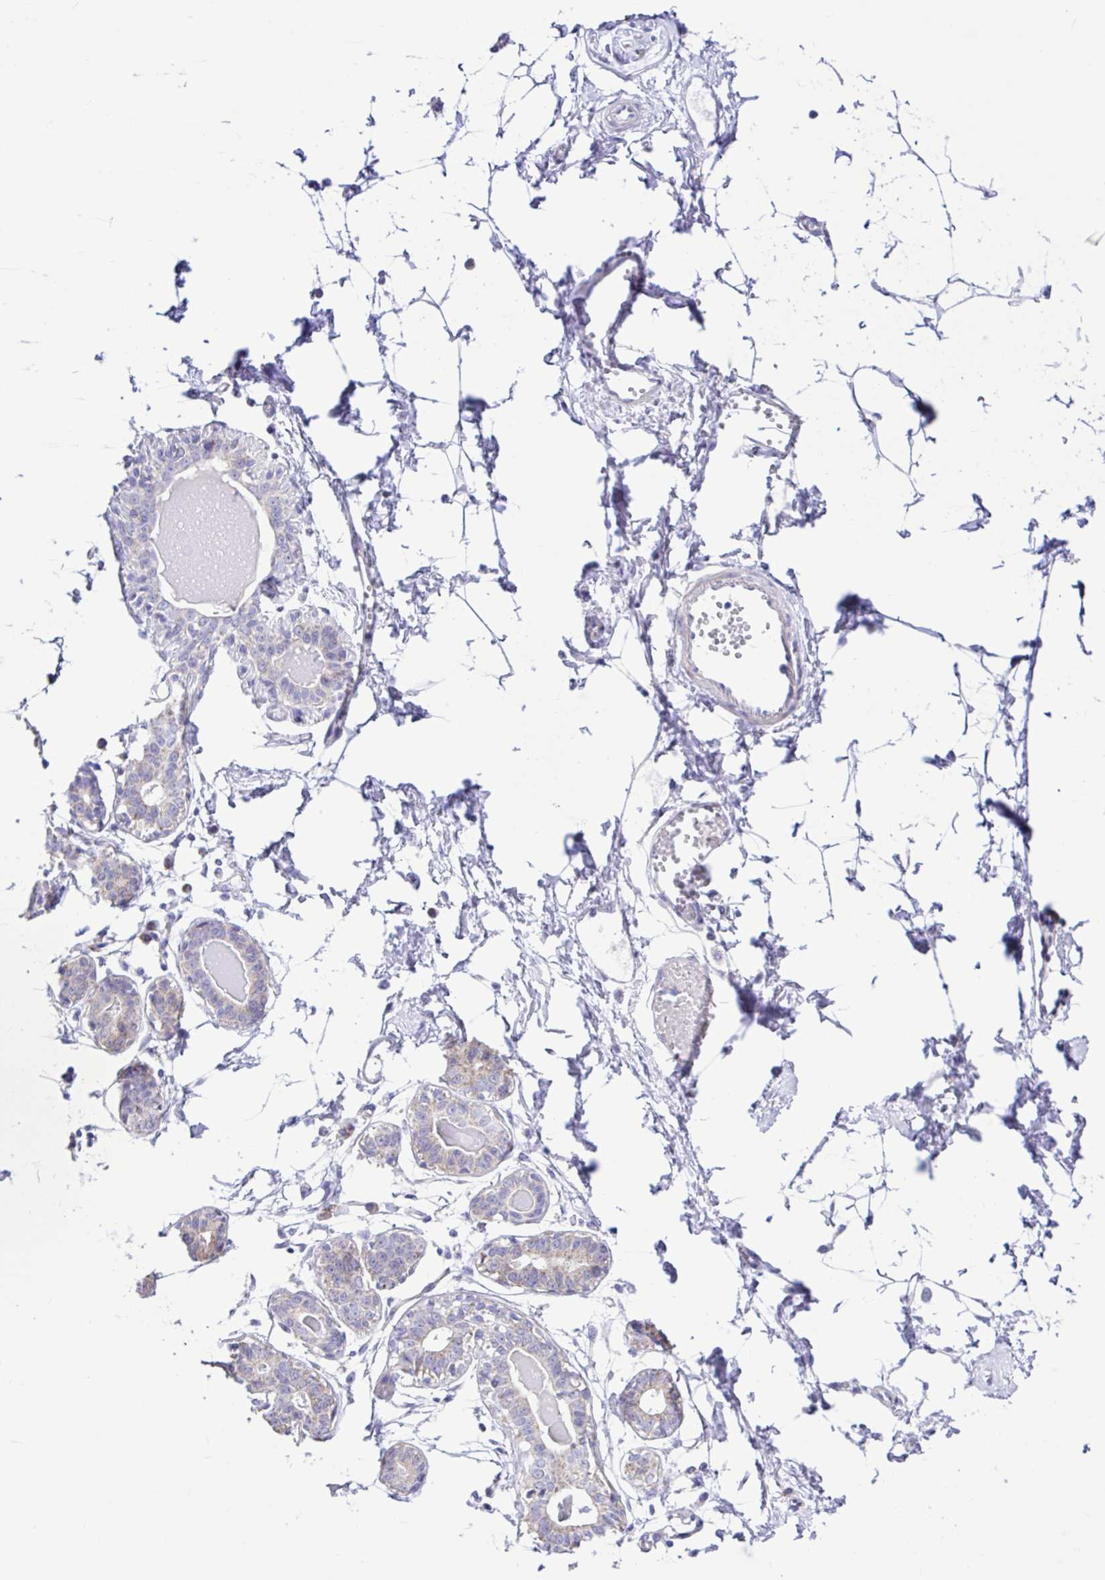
{"staining": {"intensity": "negative", "quantity": "none", "location": "none"}, "tissue": "breast", "cell_type": "Adipocytes", "image_type": "normal", "snomed": [{"axis": "morphology", "description": "Normal tissue, NOS"}, {"axis": "topography", "description": "Breast"}], "caption": "Immunohistochemistry image of unremarkable breast: human breast stained with DAB (3,3'-diaminobenzidine) shows no significant protein expression in adipocytes. Nuclei are stained in blue.", "gene": "NDUFS2", "patient": {"sex": "female", "age": 45}}